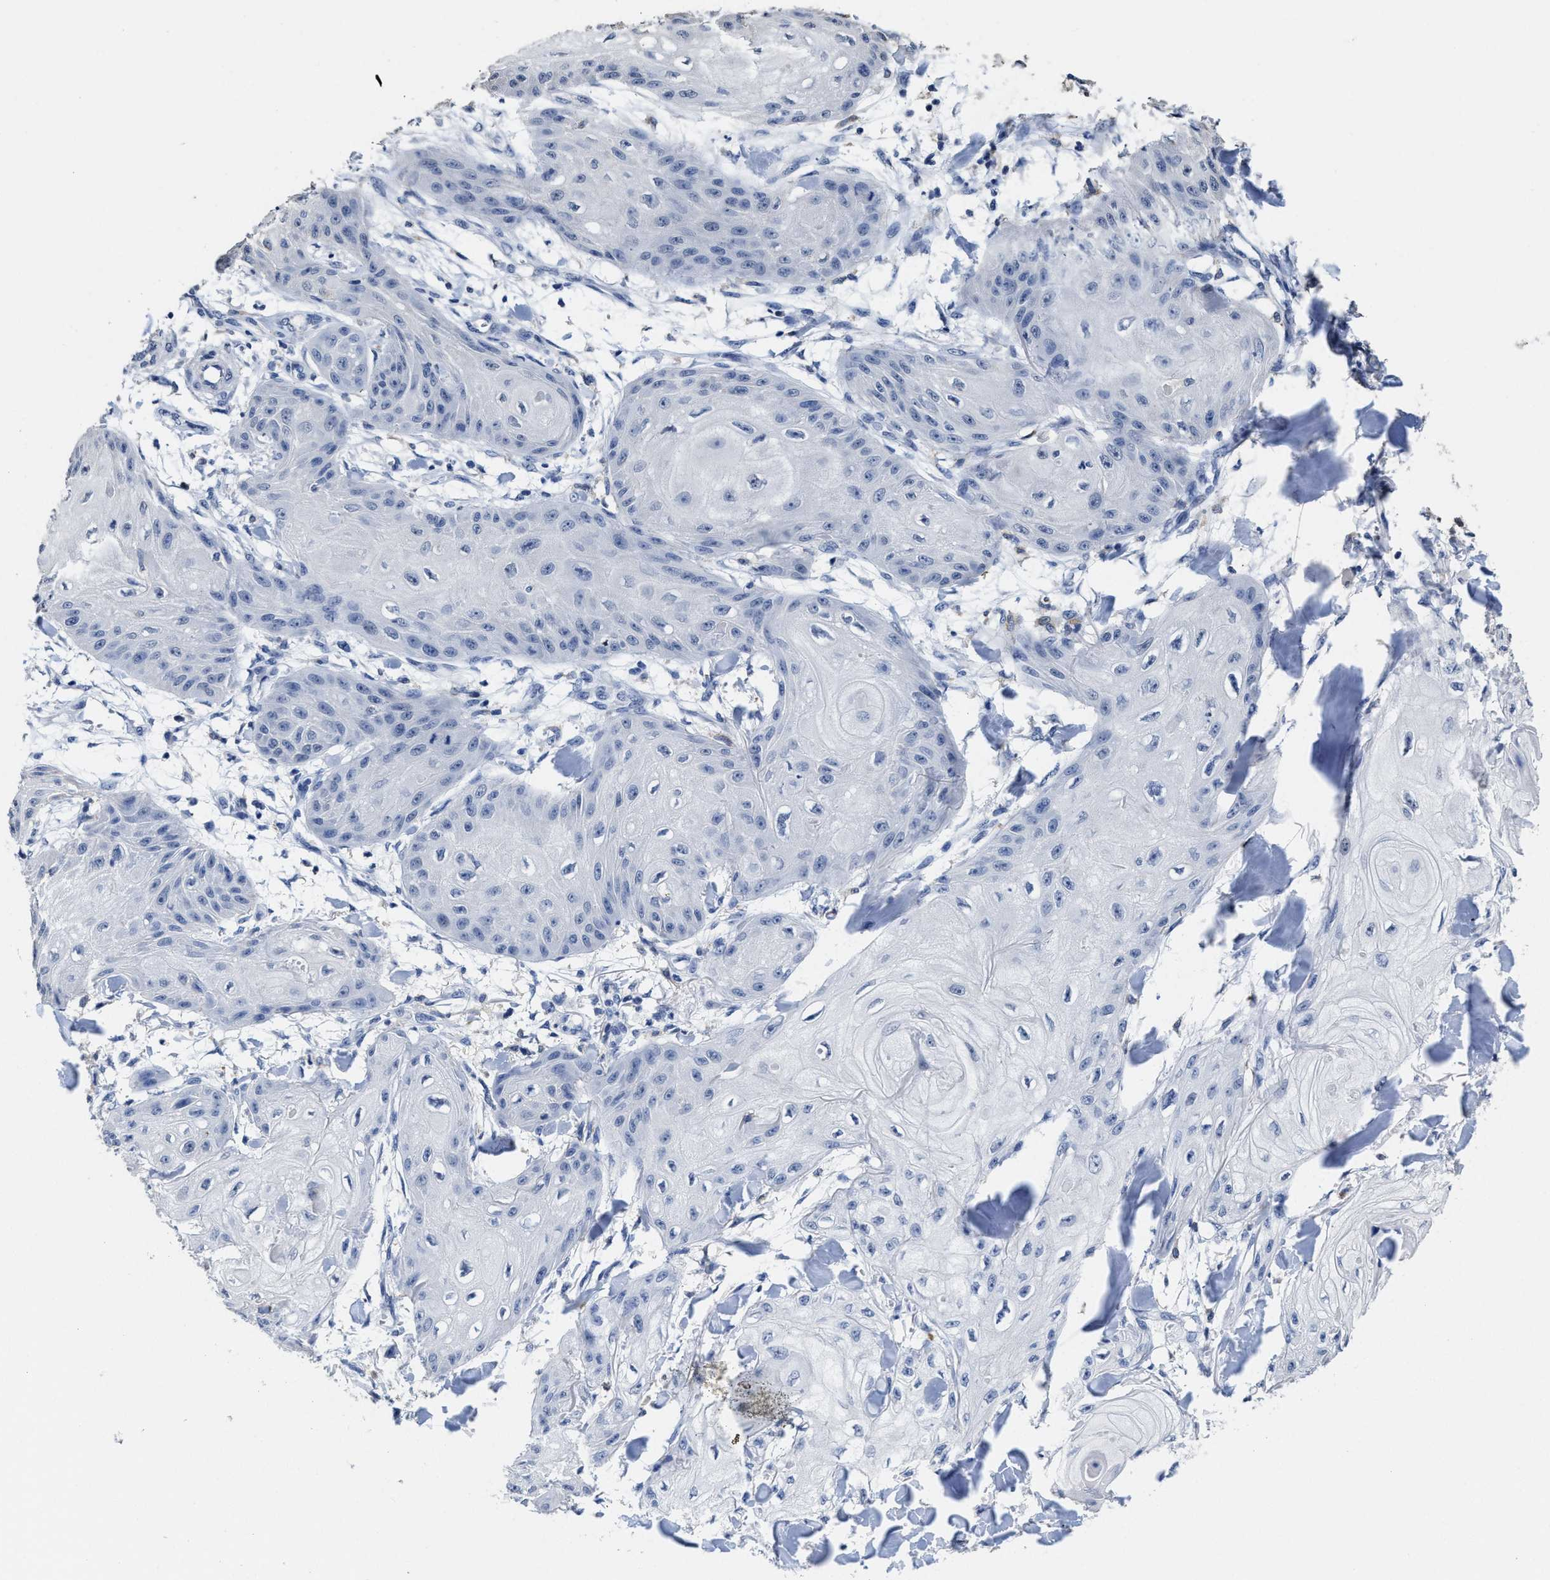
{"staining": {"intensity": "negative", "quantity": "none", "location": "none"}, "tissue": "skin cancer", "cell_type": "Tumor cells", "image_type": "cancer", "snomed": [{"axis": "morphology", "description": "Squamous cell carcinoma, NOS"}, {"axis": "topography", "description": "Skin"}], "caption": "Human skin squamous cell carcinoma stained for a protein using IHC displays no expression in tumor cells.", "gene": "ZFAT", "patient": {"sex": "male", "age": 74}}